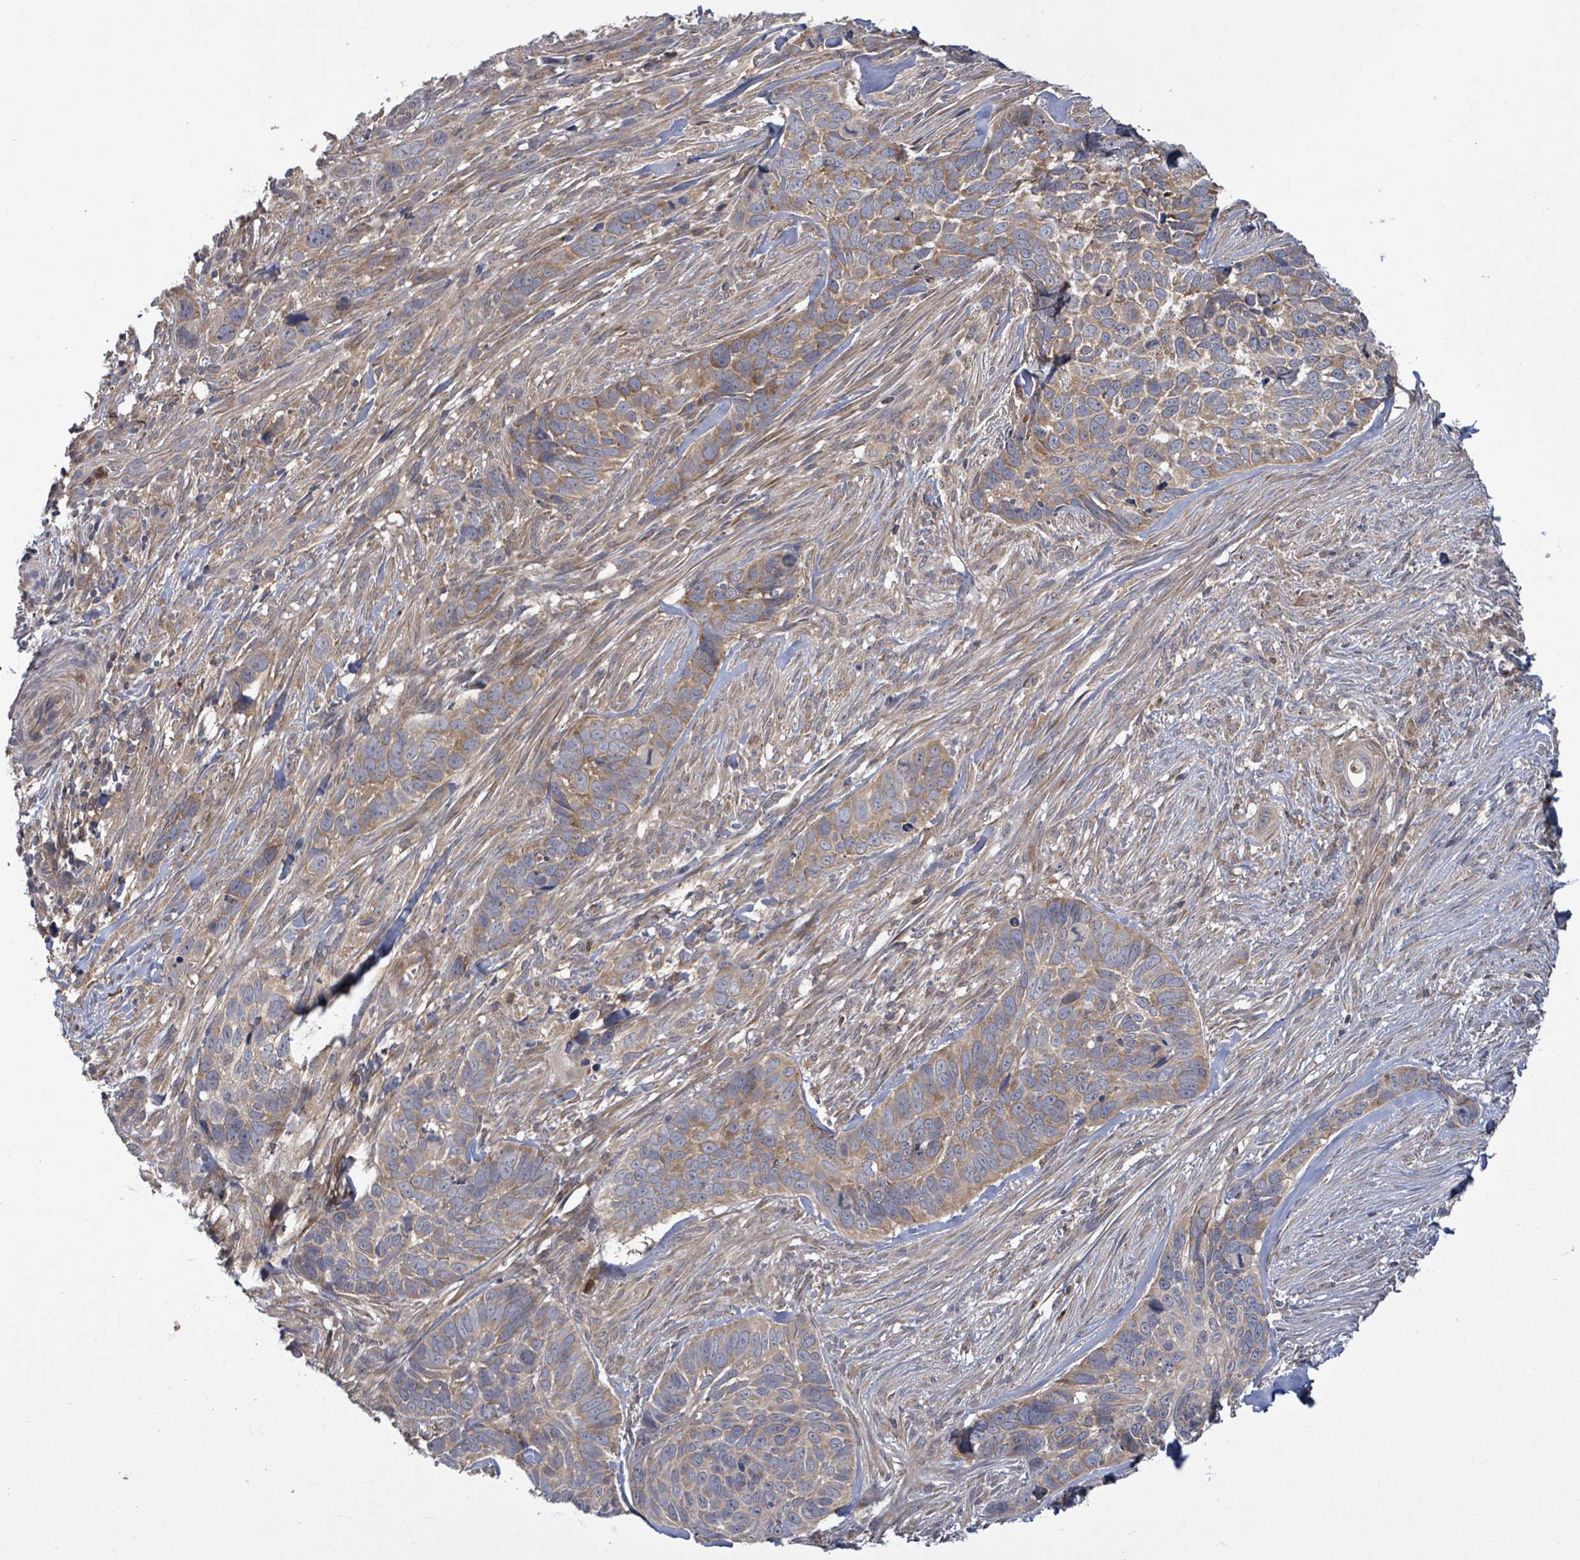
{"staining": {"intensity": "moderate", "quantity": ">75%", "location": "cytoplasmic/membranous"}, "tissue": "skin cancer", "cell_type": "Tumor cells", "image_type": "cancer", "snomed": [{"axis": "morphology", "description": "Basal cell carcinoma"}, {"axis": "topography", "description": "Skin"}], "caption": "The immunohistochemical stain highlights moderate cytoplasmic/membranous positivity in tumor cells of basal cell carcinoma (skin) tissue. (DAB = brown stain, brightfield microscopy at high magnification).", "gene": "SERPINE3", "patient": {"sex": "female", "age": 82}}